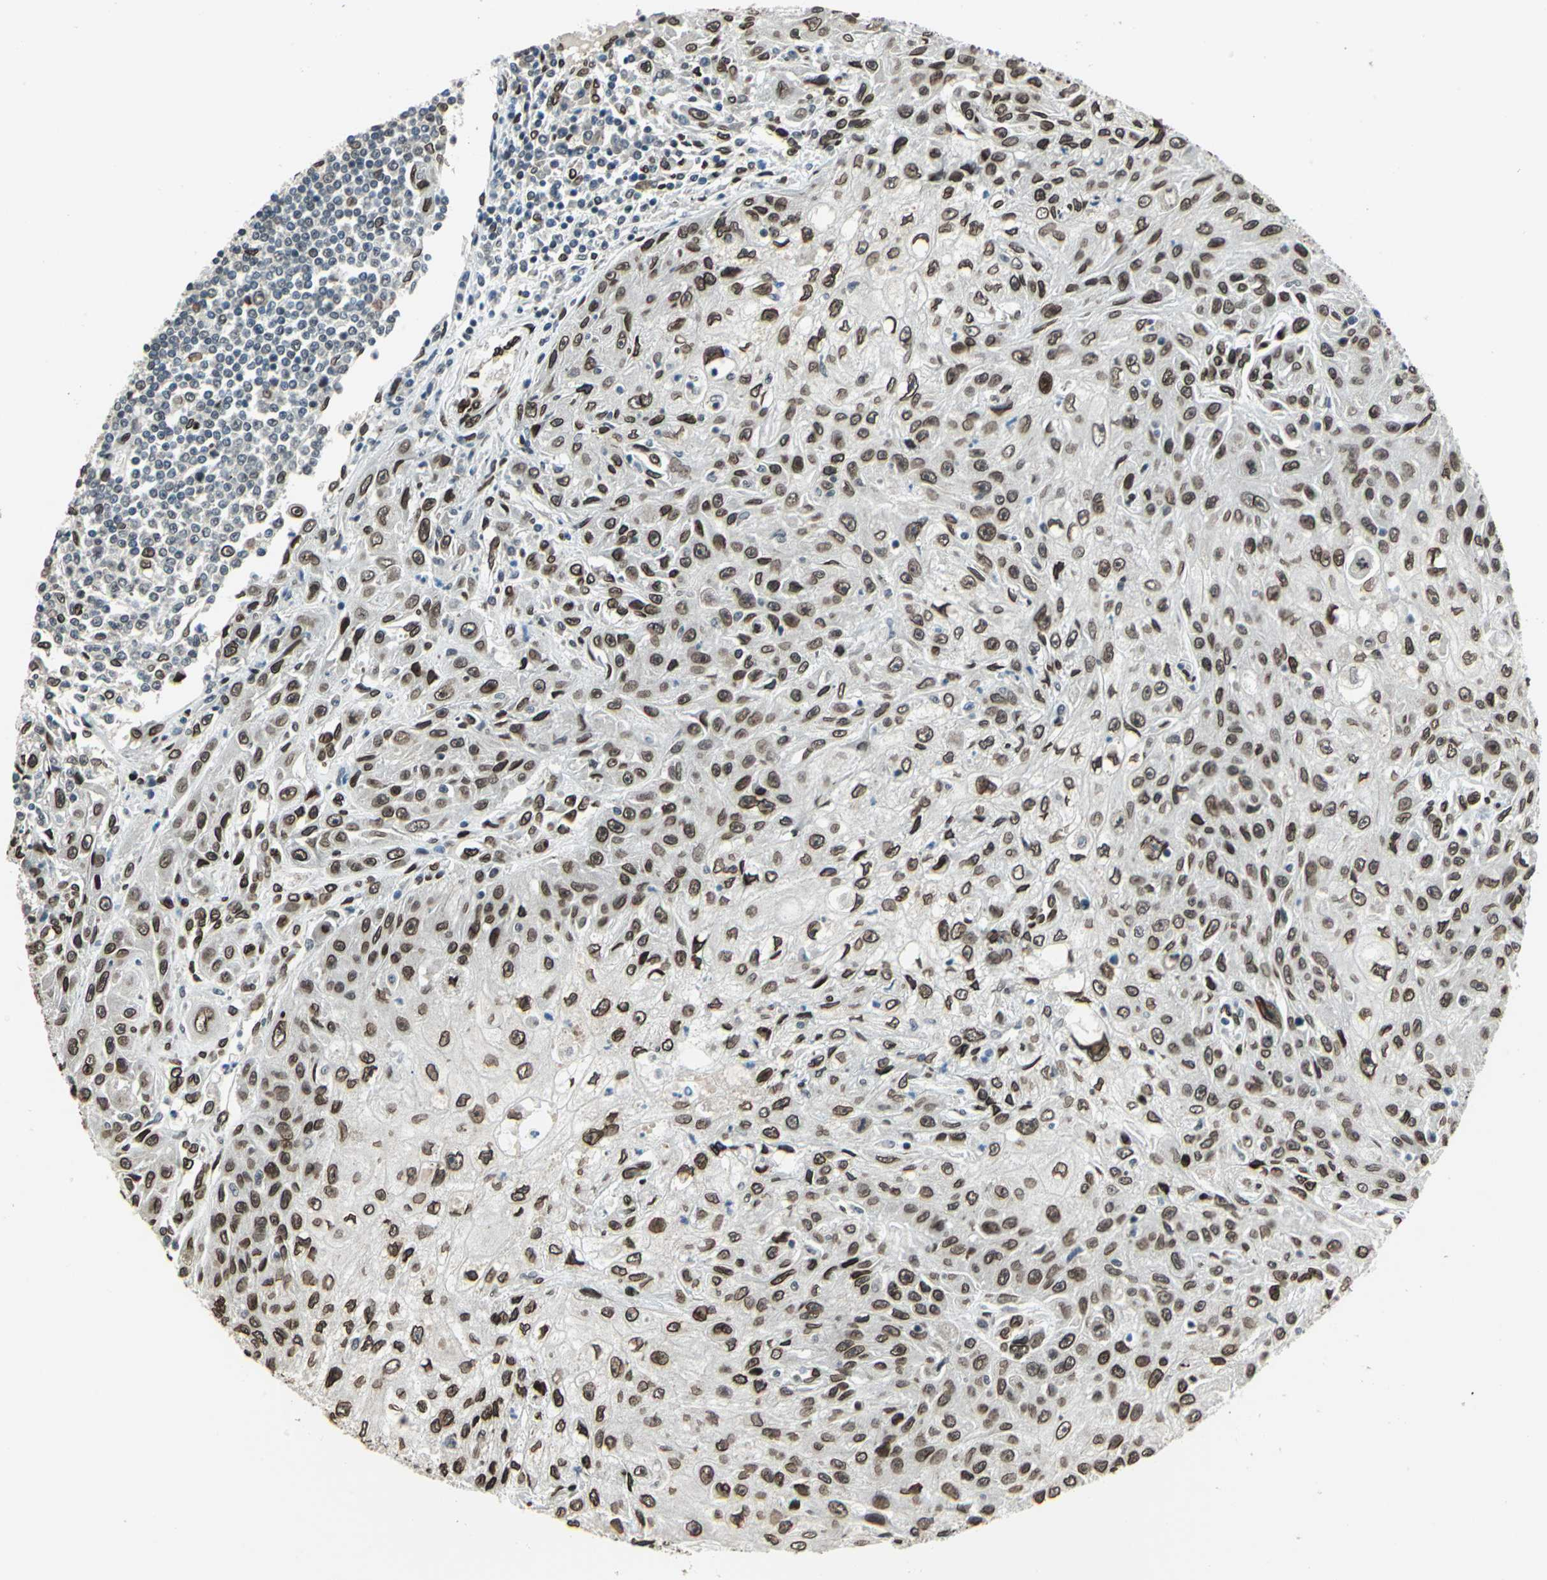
{"staining": {"intensity": "strong", "quantity": ">75%", "location": "cytoplasmic/membranous,nuclear"}, "tissue": "skin cancer", "cell_type": "Tumor cells", "image_type": "cancer", "snomed": [{"axis": "morphology", "description": "Squamous cell carcinoma, NOS"}, {"axis": "topography", "description": "Skin"}], "caption": "Protein expression analysis of human skin cancer (squamous cell carcinoma) reveals strong cytoplasmic/membranous and nuclear expression in about >75% of tumor cells.", "gene": "ISY1", "patient": {"sex": "male", "age": 75}}